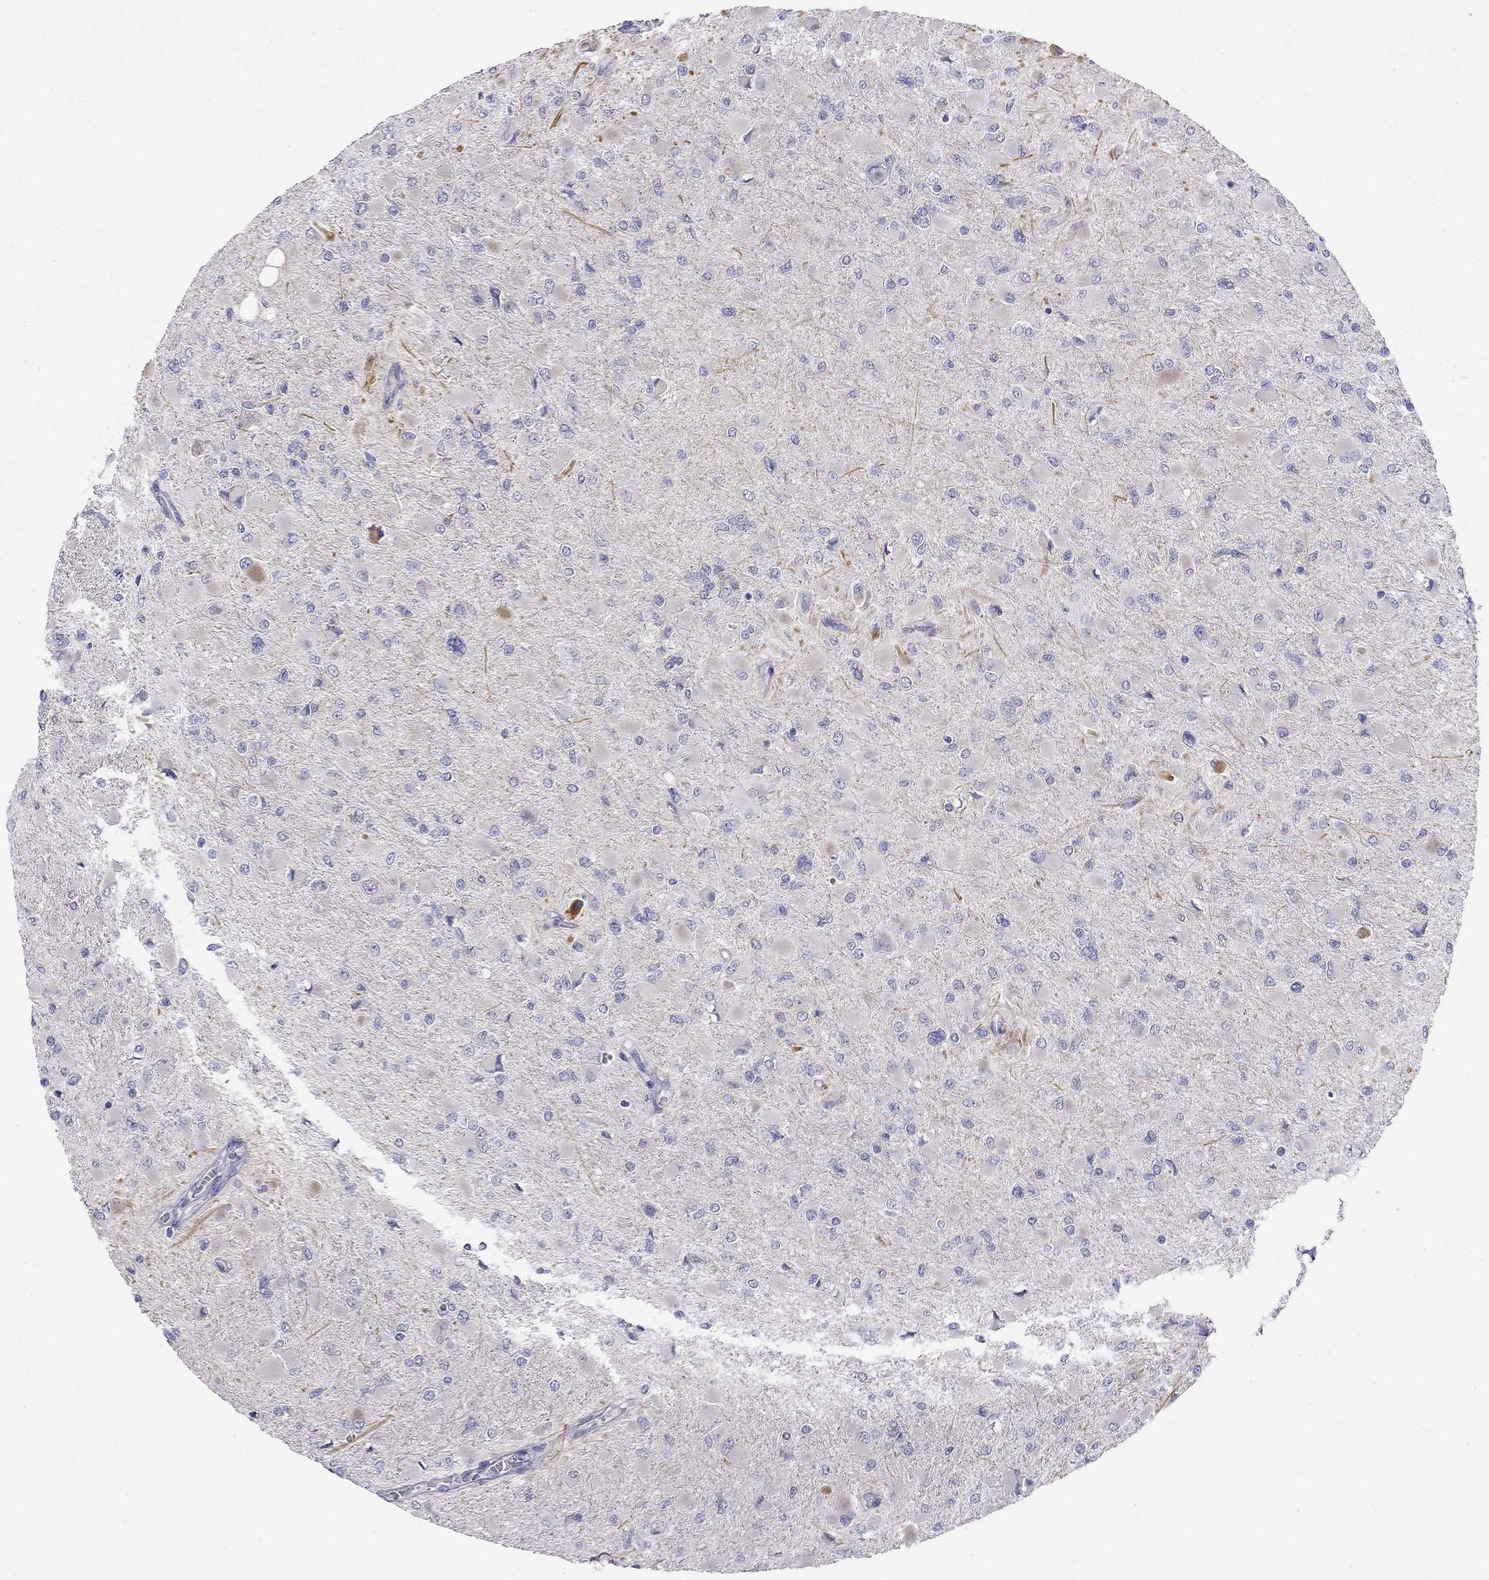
{"staining": {"intensity": "negative", "quantity": "none", "location": "none"}, "tissue": "glioma", "cell_type": "Tumor cells", "image_type": "cancer", "snomed": [{"axis": "morphology", "description": "Glioma, malignant, High grade"}, {"axis": "topography", "description": "Cerebral cortex"}], "caption": "An IHC histopathology image of glioma is shown. There is no staining in tumor cells of glioma.", "gene": "RTL1", "patient": {"sex": "female", "age": 36}}